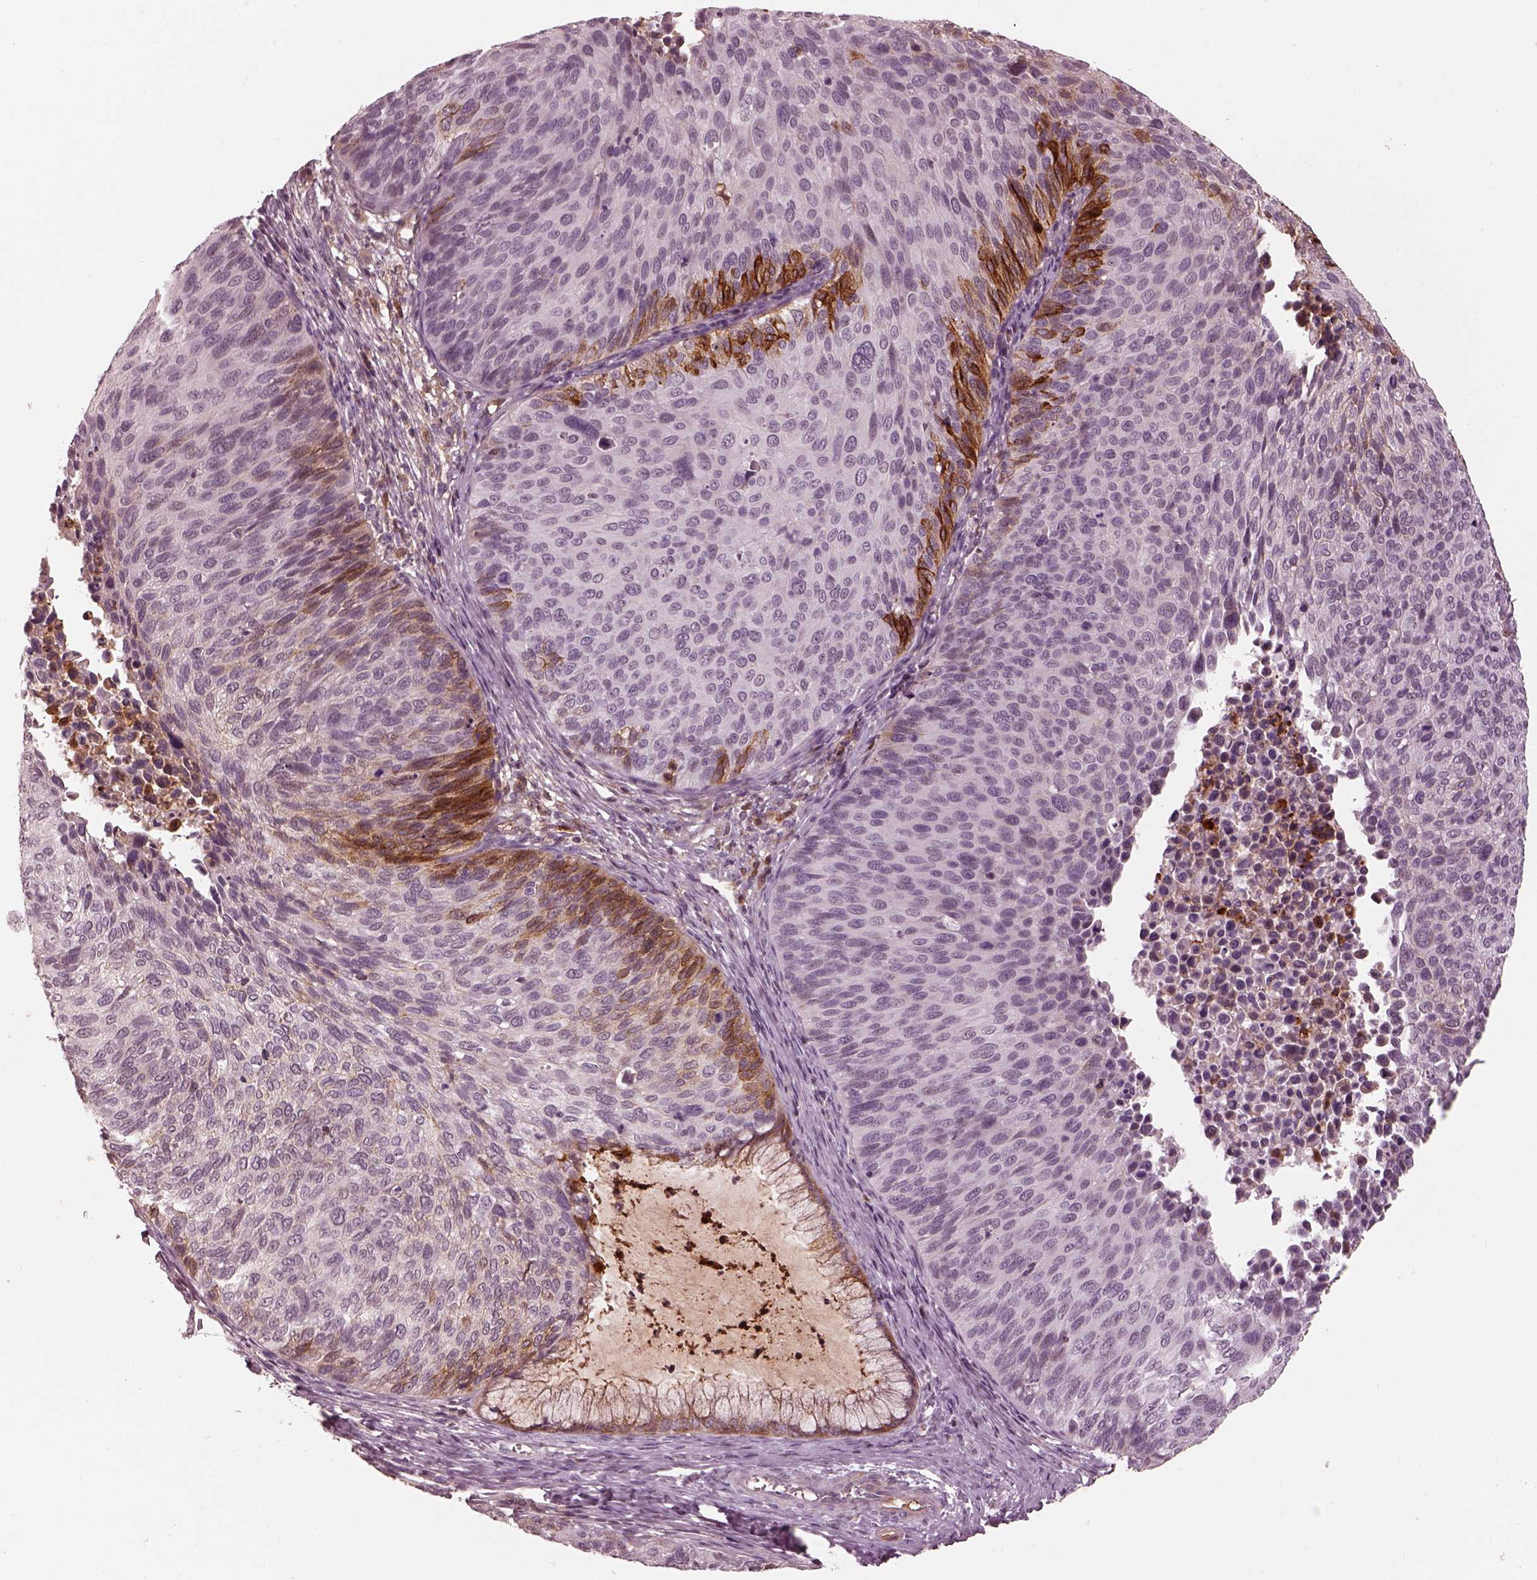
{"staining": {"intensity": "strong", "quantity": "<25%", "location": "cytoplasmic/membranous"}, "tissue": "cervical cancer", "cell_type": "Tumor cells", "image_type": "cancer", "snomed": [{"axis": "morphology", "description": "Squamous cell carcinoma, NOS"}, {"axis": "topography", "description": "Cervix"}], "caption": "Strong cytoplasmic/membranous expression for a protein is present in about <25% of tumor cells of cervical cancer (squamous cell carcinoma) using IHC.", "gene": "KCNA2", "patient": {"sex": "female", "age": 36}}